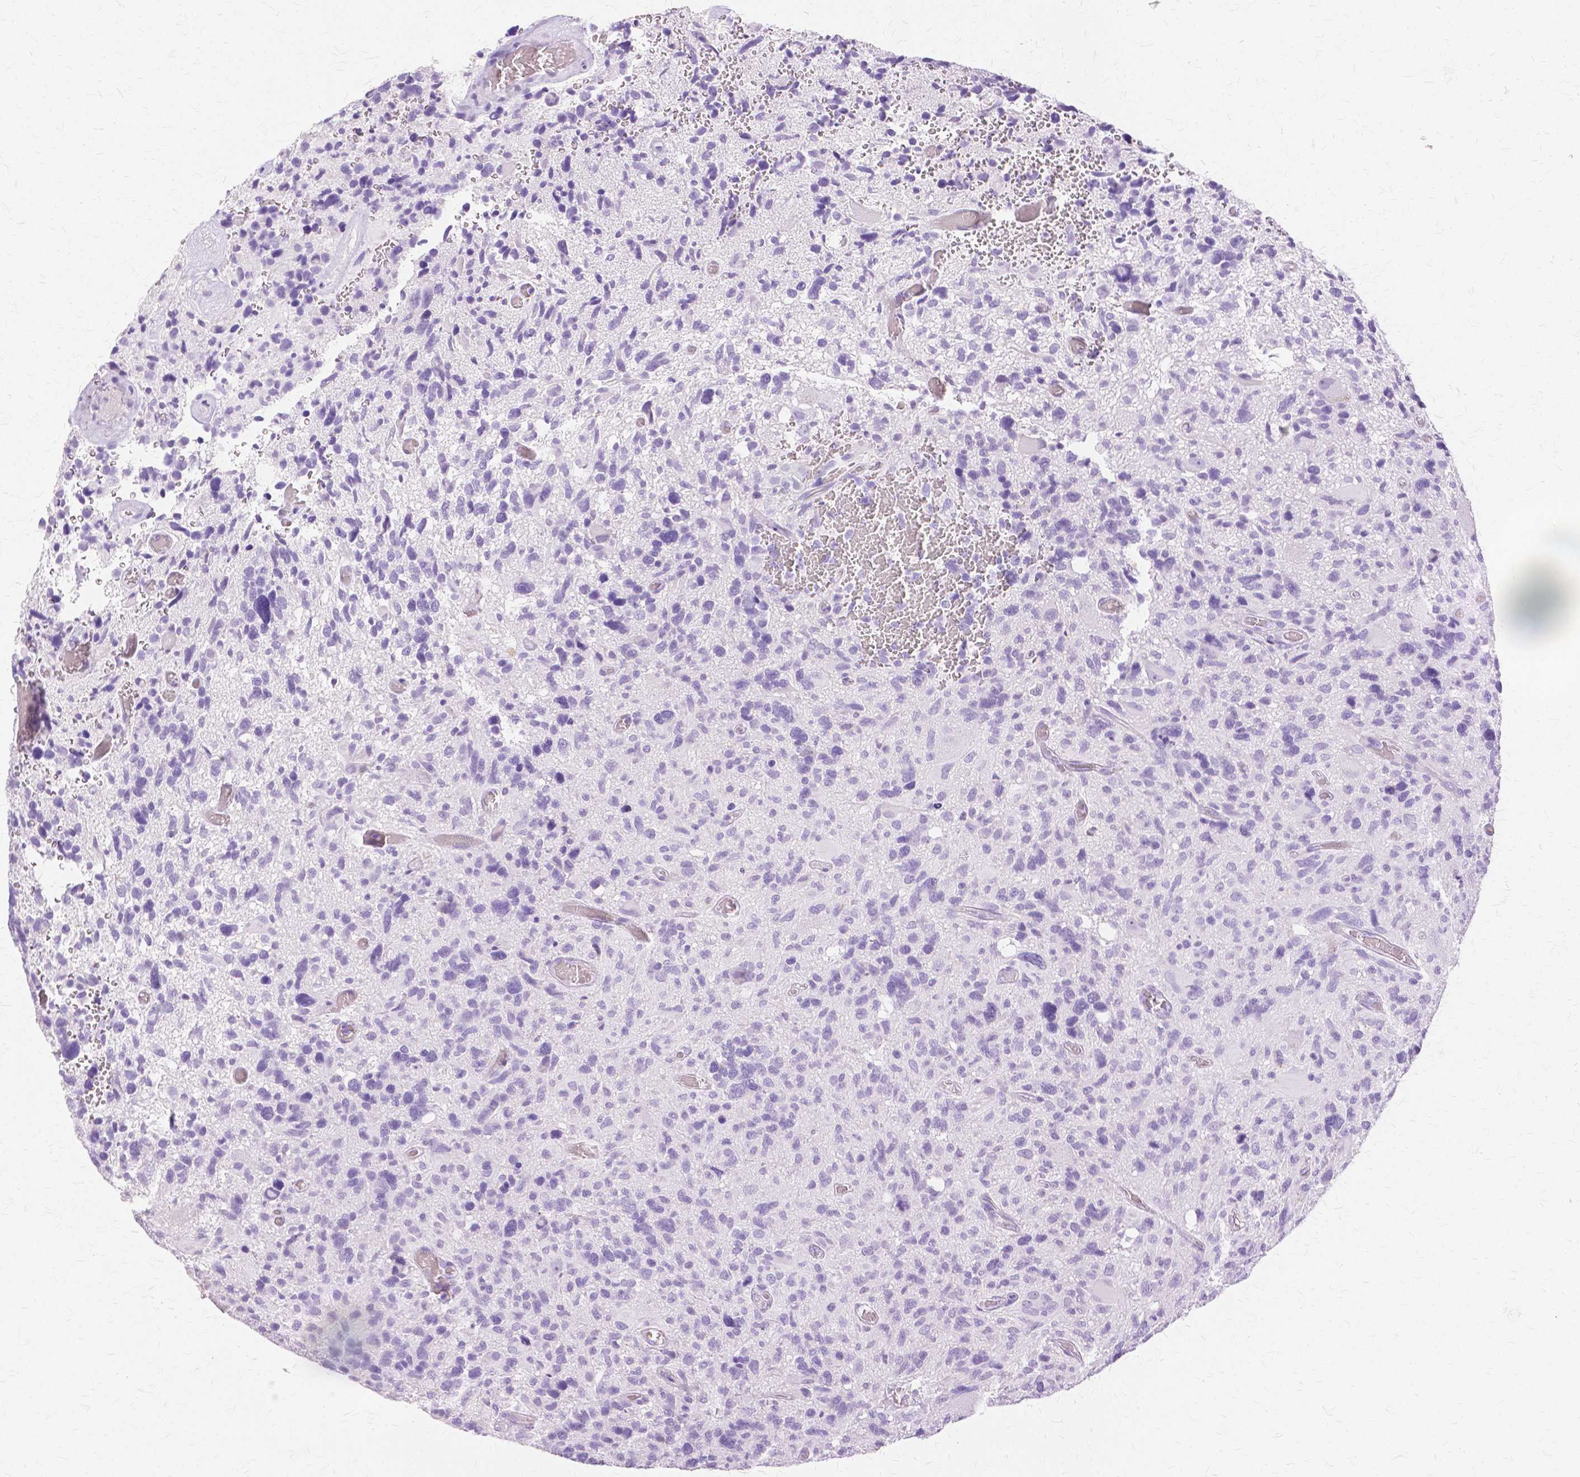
{"staining": {"intensity": "negative", "quantity": "none", "location": "none"}, "tissue": "glioma", "cell_type": "Tumor cells", "image_type": "cancer", "snomed": [{"axis": "morphology", "description": "Glioma, malignant, High grade"}, {"axis": "topography", "description": "Brain"}], "caption": "DAB immunohistochemical staining of human high-grade glioma (malignant) exhibits no significant staining in tumor cells.", "gene": "TGM1", "patient": {"sex": "male", "age": 49}}